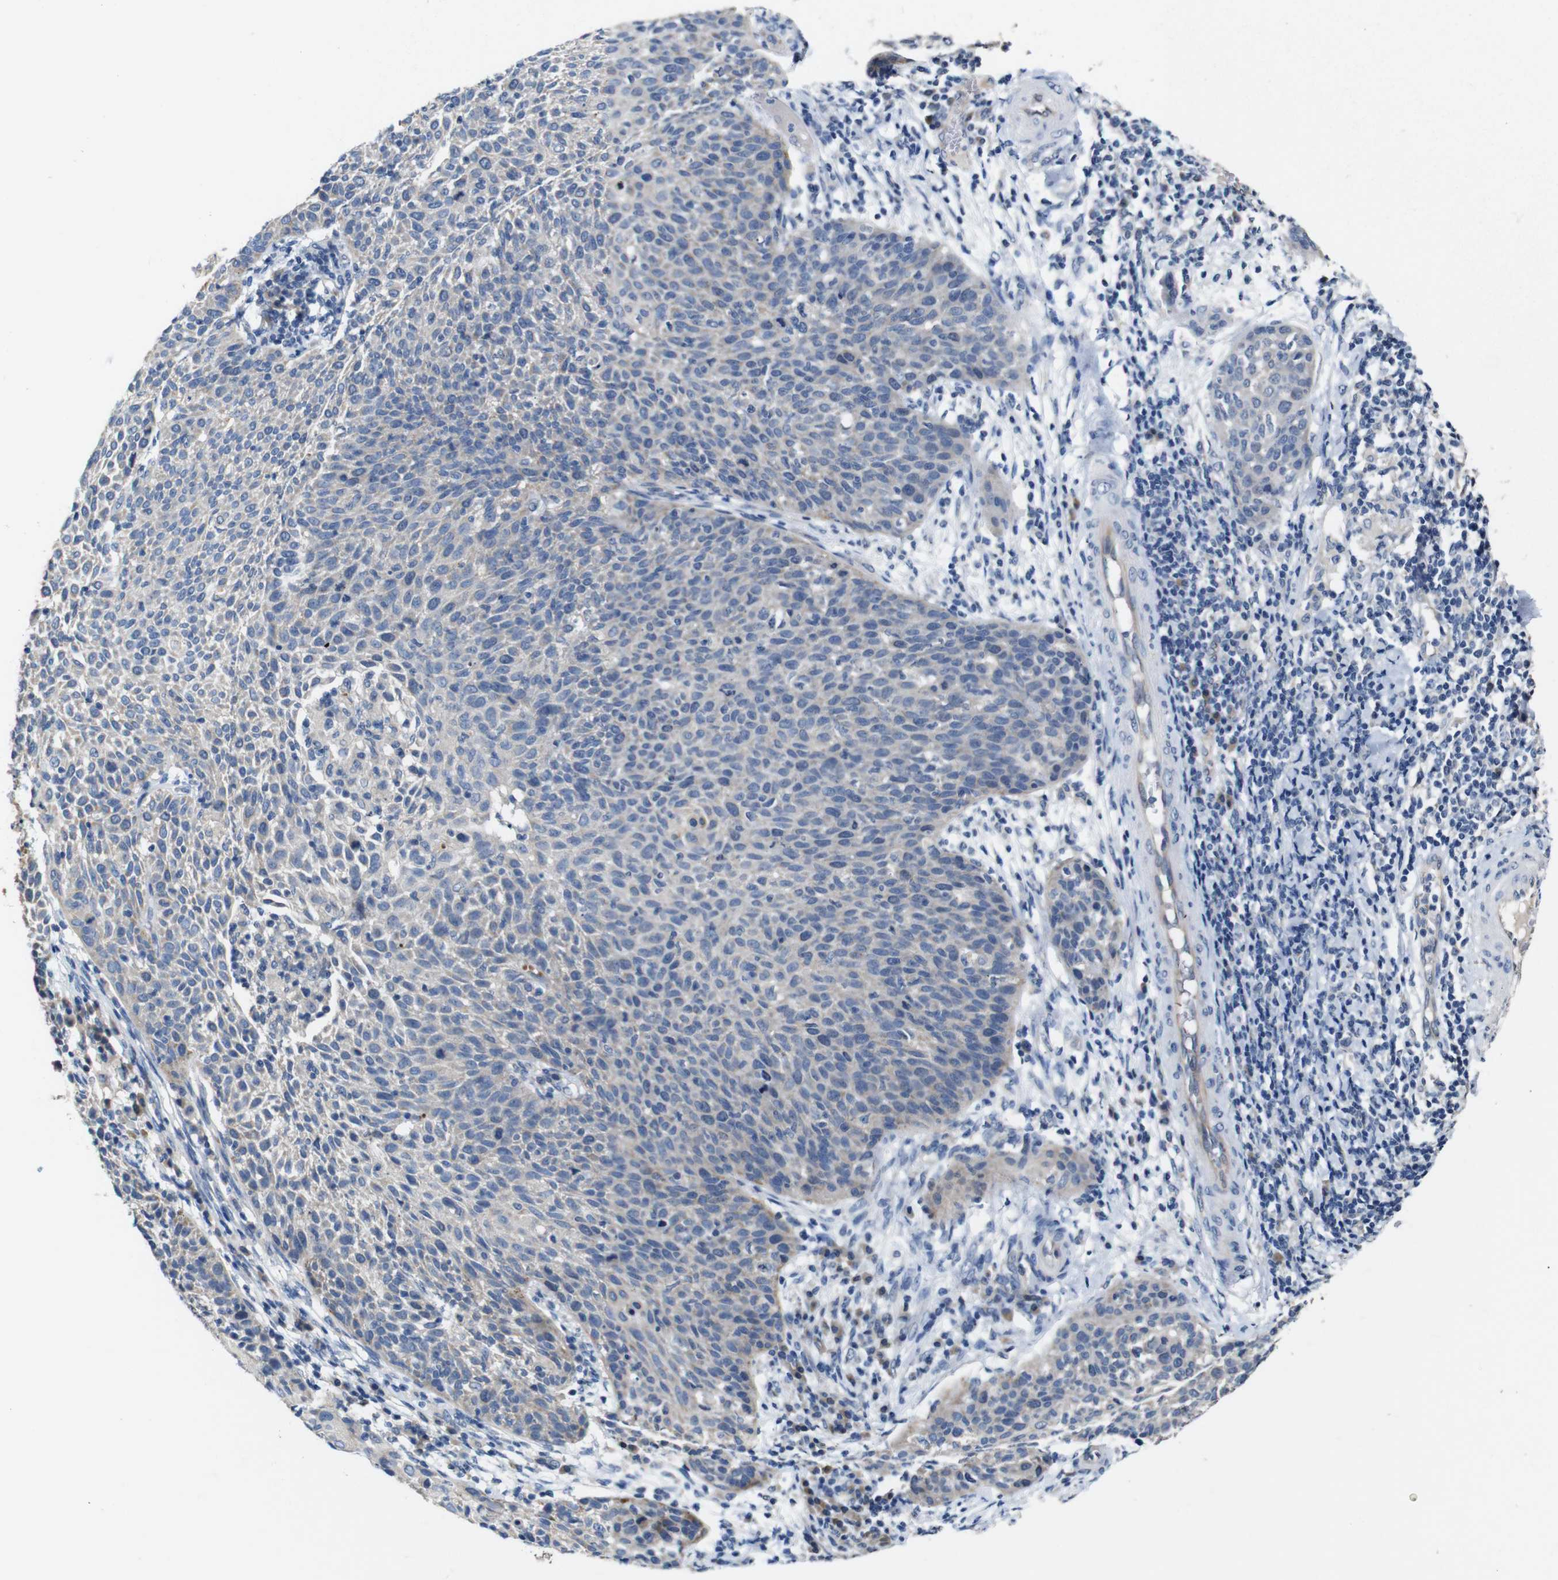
{"staining": {"intensity": "weak", "quantity": "<25%", "location": "cytoplasmic/membranous"}, "tissue": "cervical cancer", "cell_type": "Tumor cells", "image_type": "cancer", "snomed": [{"axis": "morphology", "description": "Squamous cell carcinoma, NOS"}, {"axis": "topography", "description": "Cervix"}], "caption": "Immunohistochemistry histopathology image of neoplastic tissue: cervical cancer (squamous cell carcinoma) stained with DAB (3,3'-diaminobenzidine) displays no significant protein positivity in tumor cells.", "gene": "TBC1D32", "patient": {"sex": "female", "age": 38}}